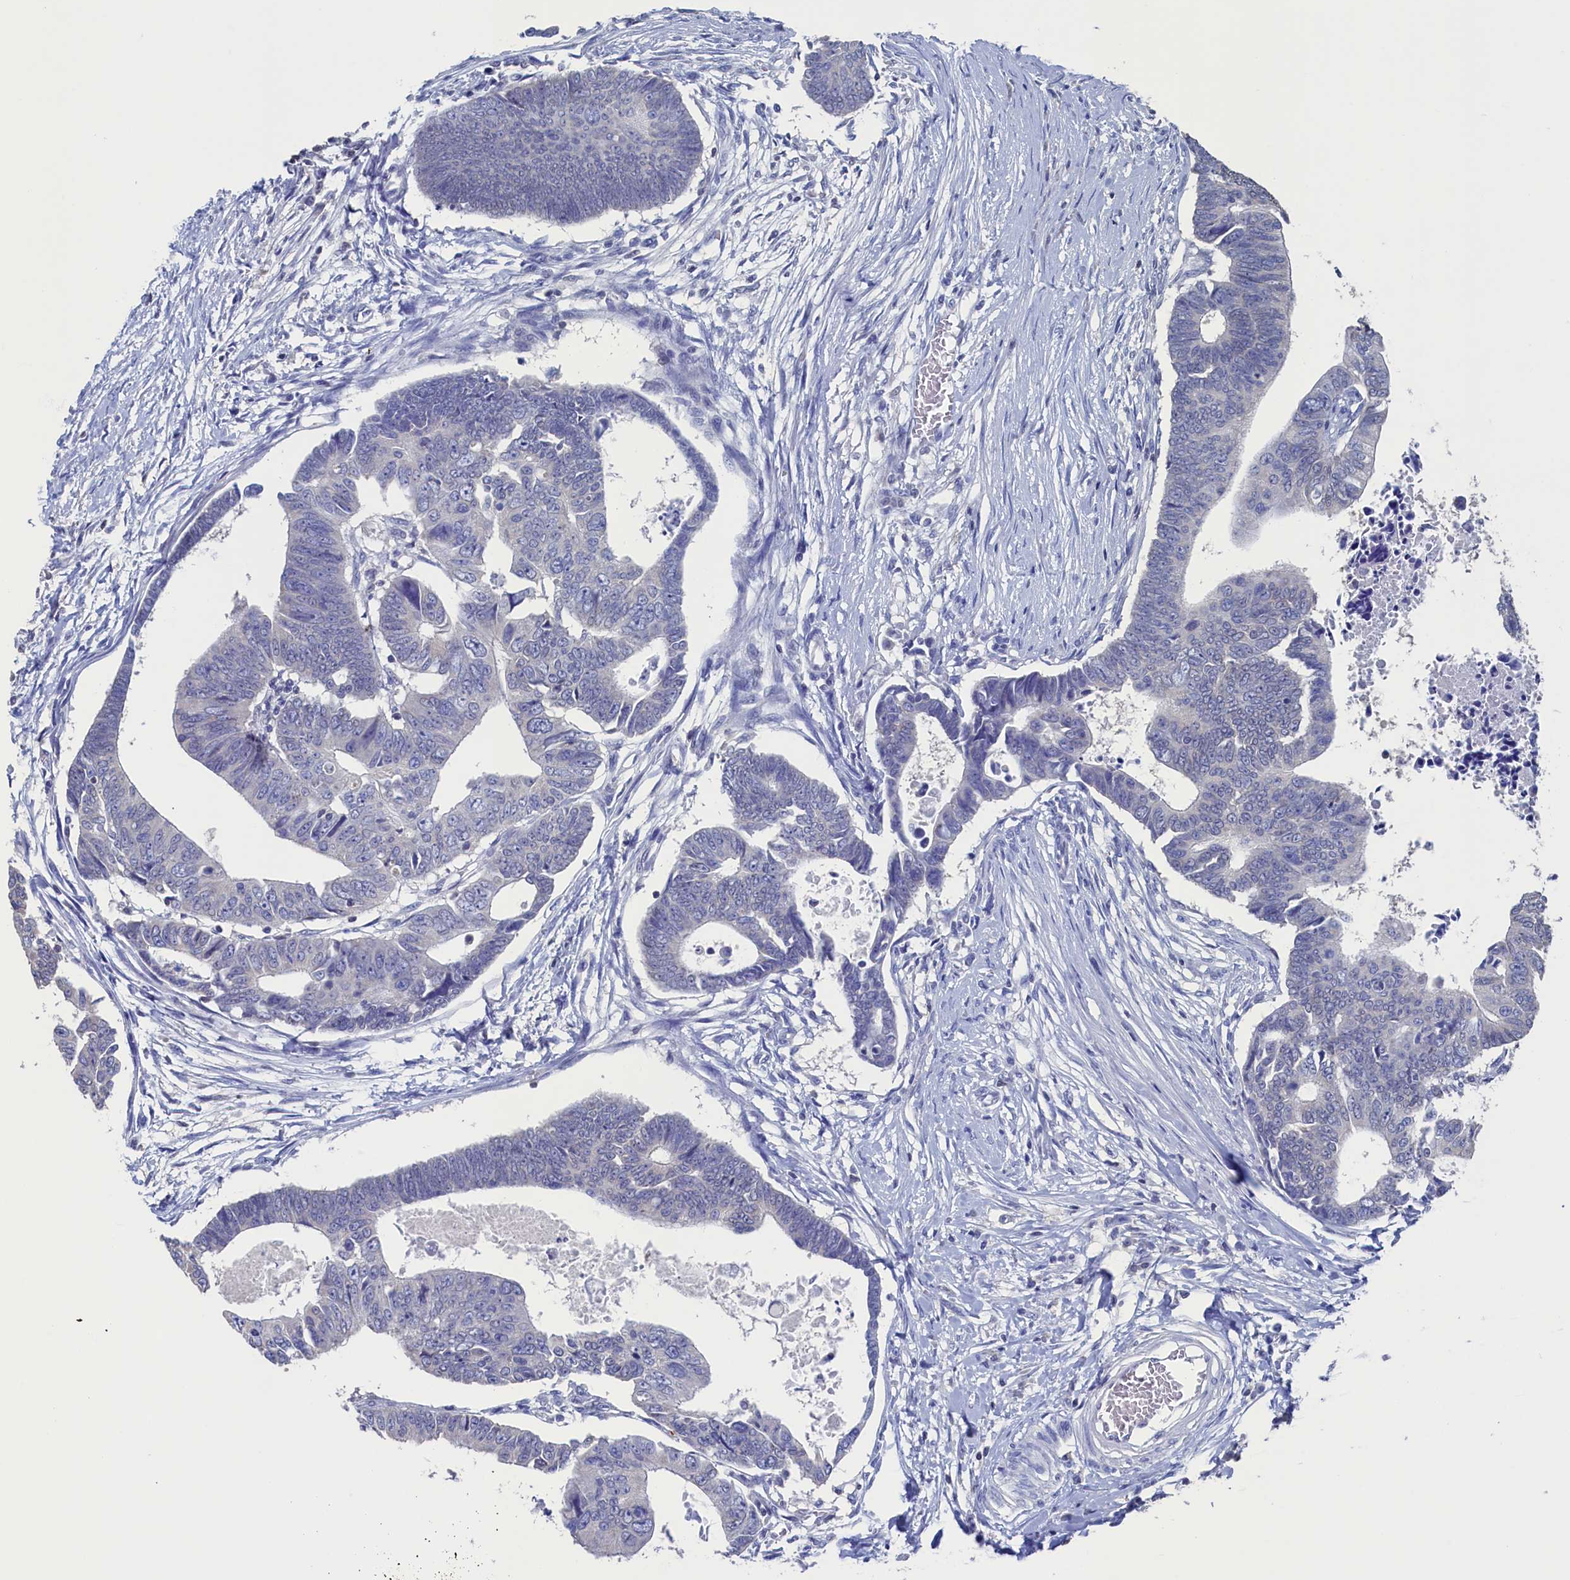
{"staining": {"intensity": "negative", "quantity": "none", "location": "none"}, "tissue": "colorectal cancer", "cell_type": "Tumor cells", "image_type": "cancer", "snomed": [{"axis": "morphology", "description": "Adenocarcinoma, NOS"}, {"axis": "topography", "description": "Rectum"}], "caption": "The micrograph shows no staining of tumor cells in adenocarcinoma (colorectal).", "gene": "C11orf54", "patient": {"sex": "female", "age": 65}}